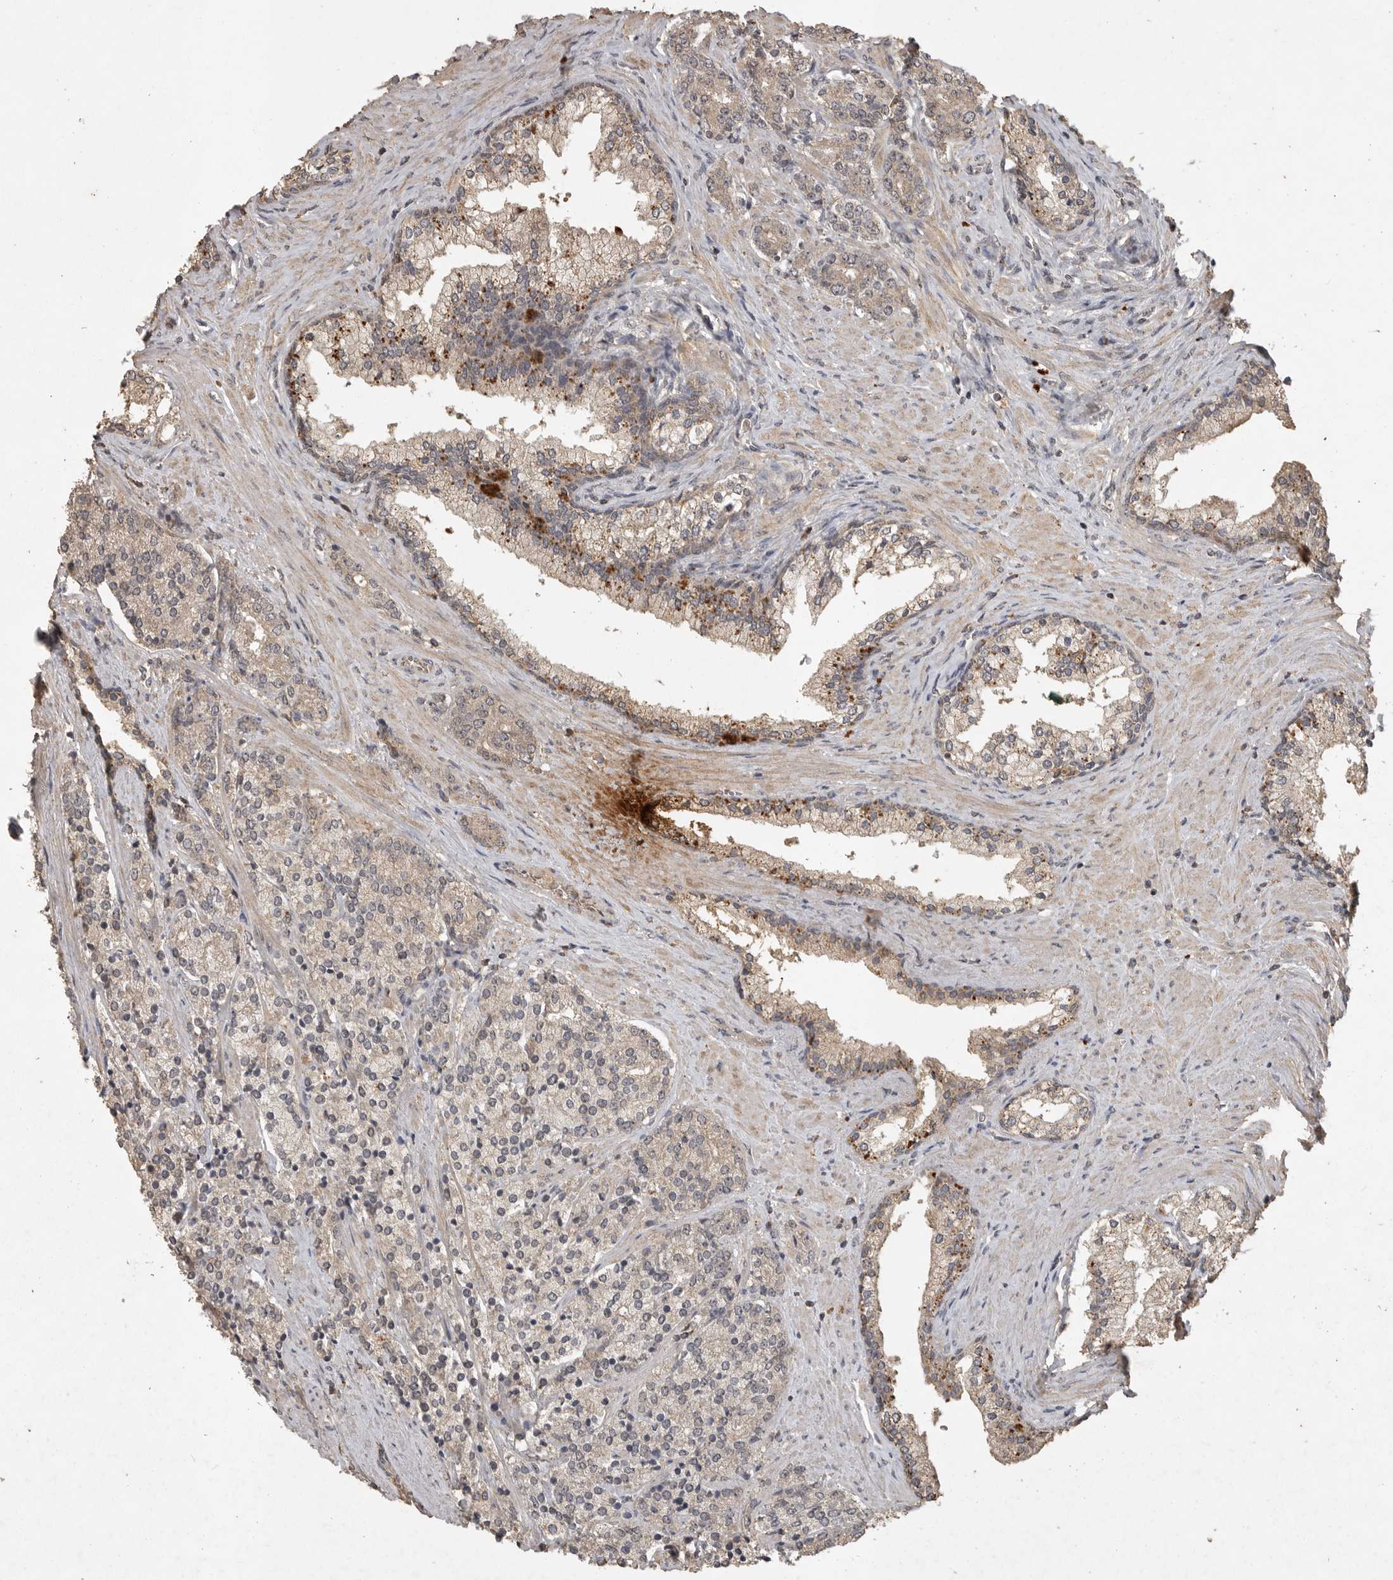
{"staining": {"intensity": "weak", "quantity": "<25%", "location": "cytoplasmic/membranous"}, "tissue": "prostate cancer", "cell_type": "Tumor cells", "image_type": "cancer", "snomed": [{"axis": "morphology", "description": "Adenocarcinoma, High grade"}, {"axis": "topography", "description": "Prostate"}], "caption": "Tumor cells show no significant protein staining in prostate cancer (high-grade adenocarcinoma).", "gene": "ADAMTS4", "patient": {"sex": "male", "age": 71}}